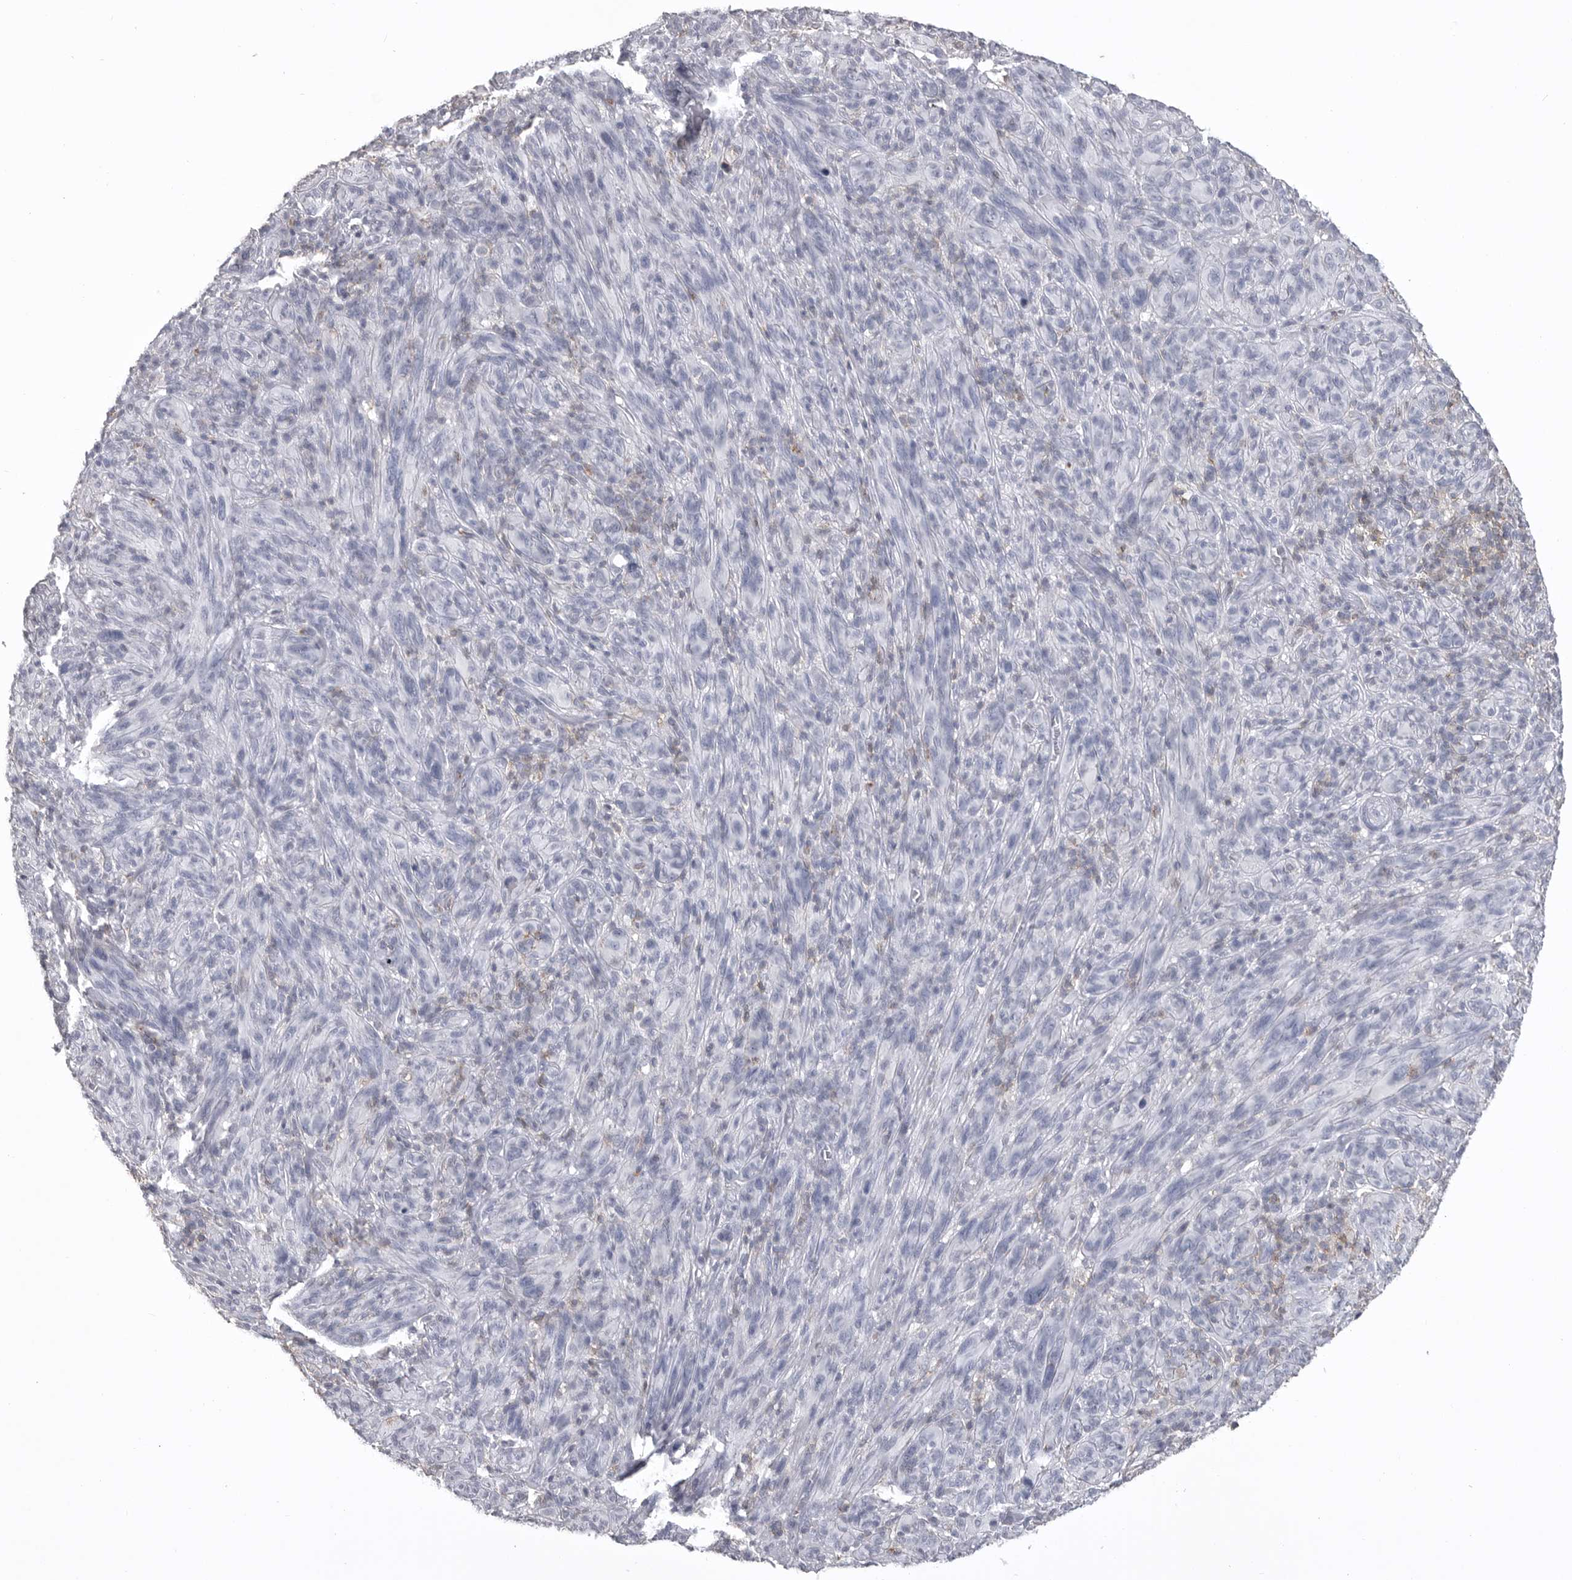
{"staining": {"intensity": "negative", "quantity": "none", "location": "none"}, "tissue": "melanoma", "cell_type": "Tumor cells", "image_type": "cancer", "snomed": [{"axis": "morphology", "description": "Malignant melanoma, NOS"}, {"axis": "topography", "description": "Skin of head"}], "caption": "An IHC micrograph of malignant melanoma is shown. There is no staining in tumor cells of malignant melanoma.", "gene": "ITGAL", "patient": {"sex": "male", "age": 96}}